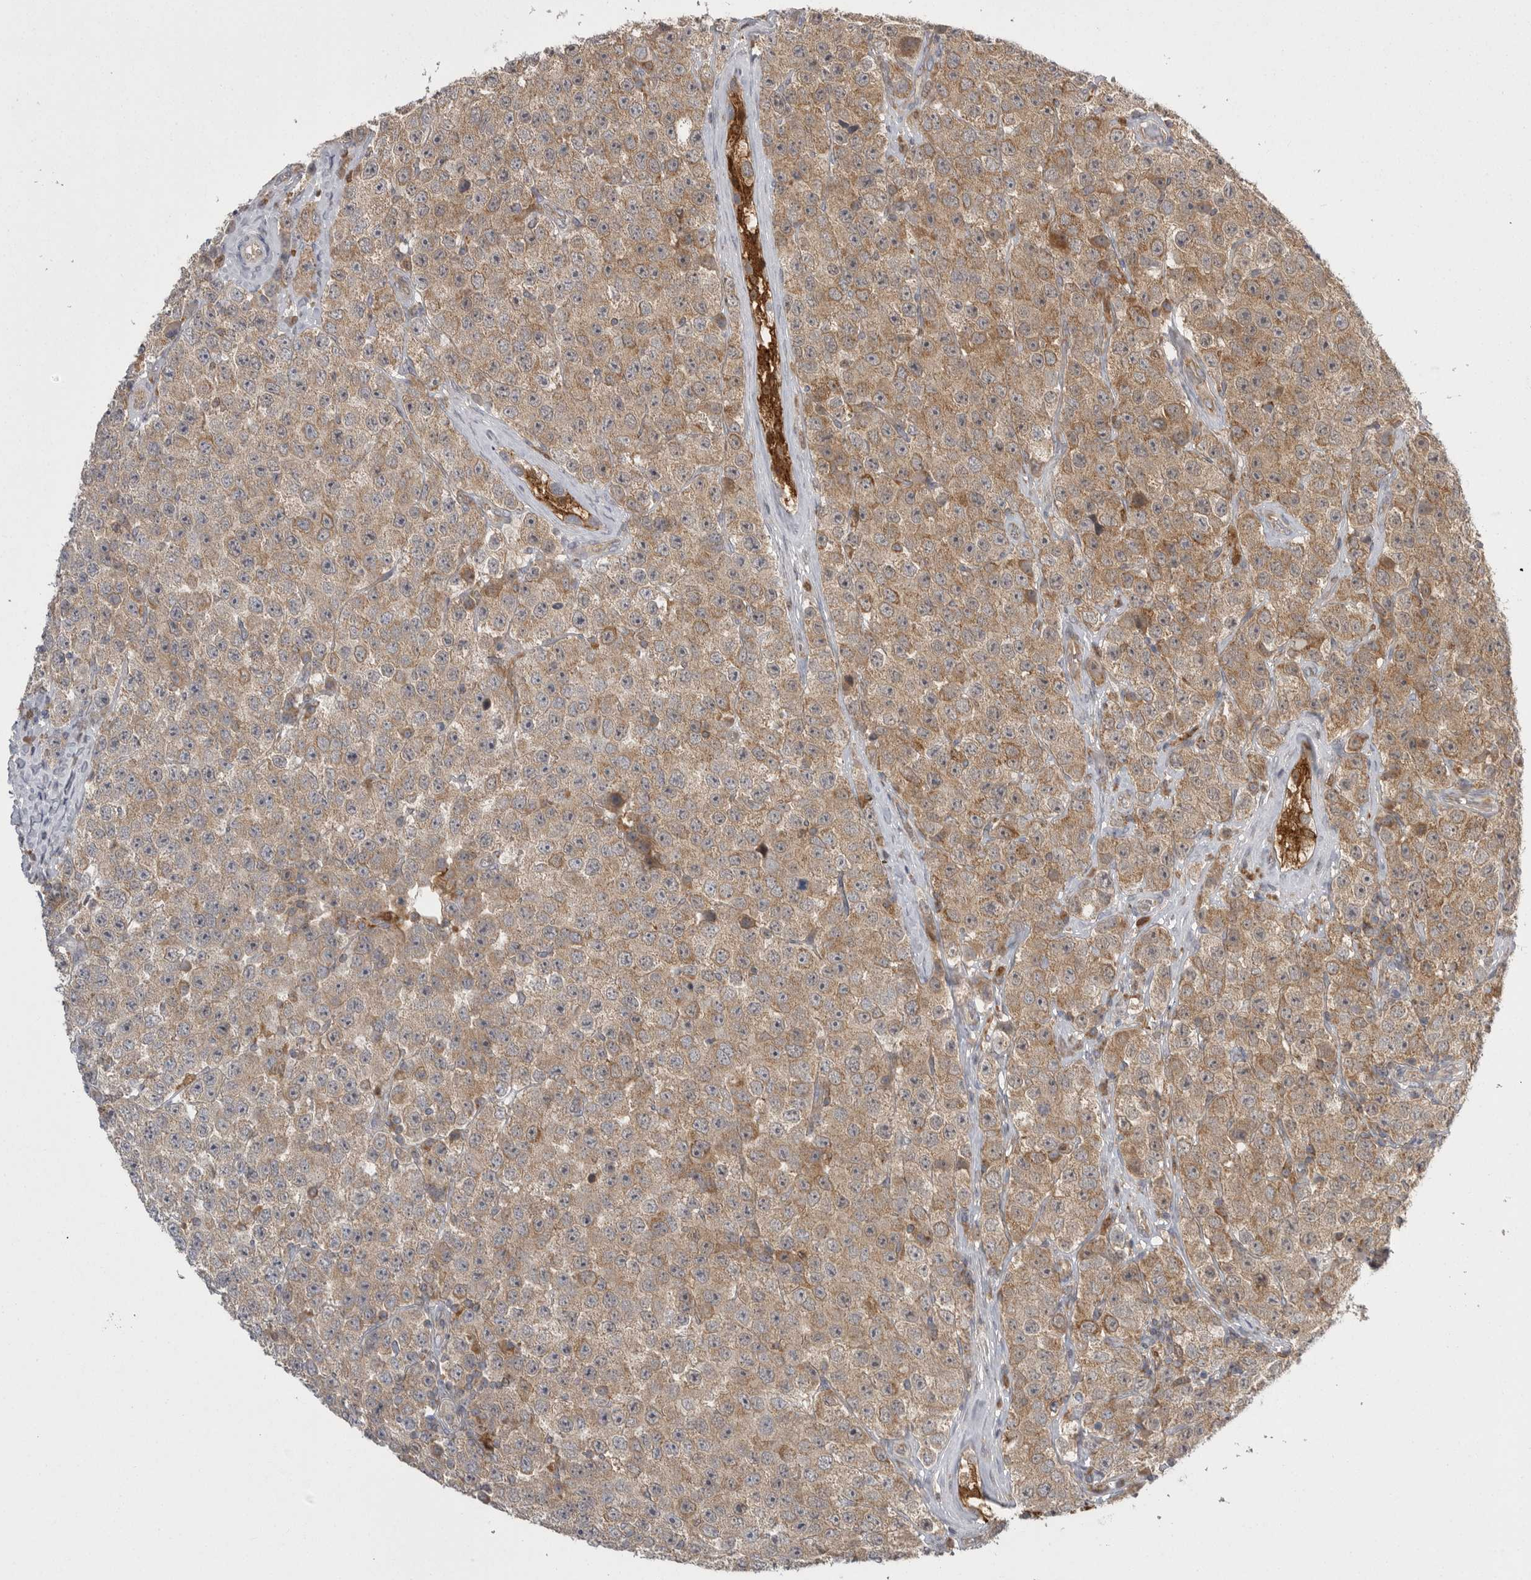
{"staining": {"intensity": "moderate", "quantity": ">75%", "location": "cytoplasmic/membranous"}, "tissue": "testis cancer", "cell_type": "Tumor cells", "image_type": "cancer", "snomed": [{"axis": "morphology", "description": "Seminoma, NOS"}, {"axis": "morphology", "description": "Carcinoma, Embryonal, NOS"}, {"axis": "topography", "description": "Testis"}], "caption": "This image reveals testis cancer stained with immunohistochemistry to label a protein in brown. The cytoplasmic/membranous of tumor cells show moderate positivity for the protein. Nuclei are counter-stained blue.", "gene": "KYAT3", "patient": {"sex": "male", "age": 28}}